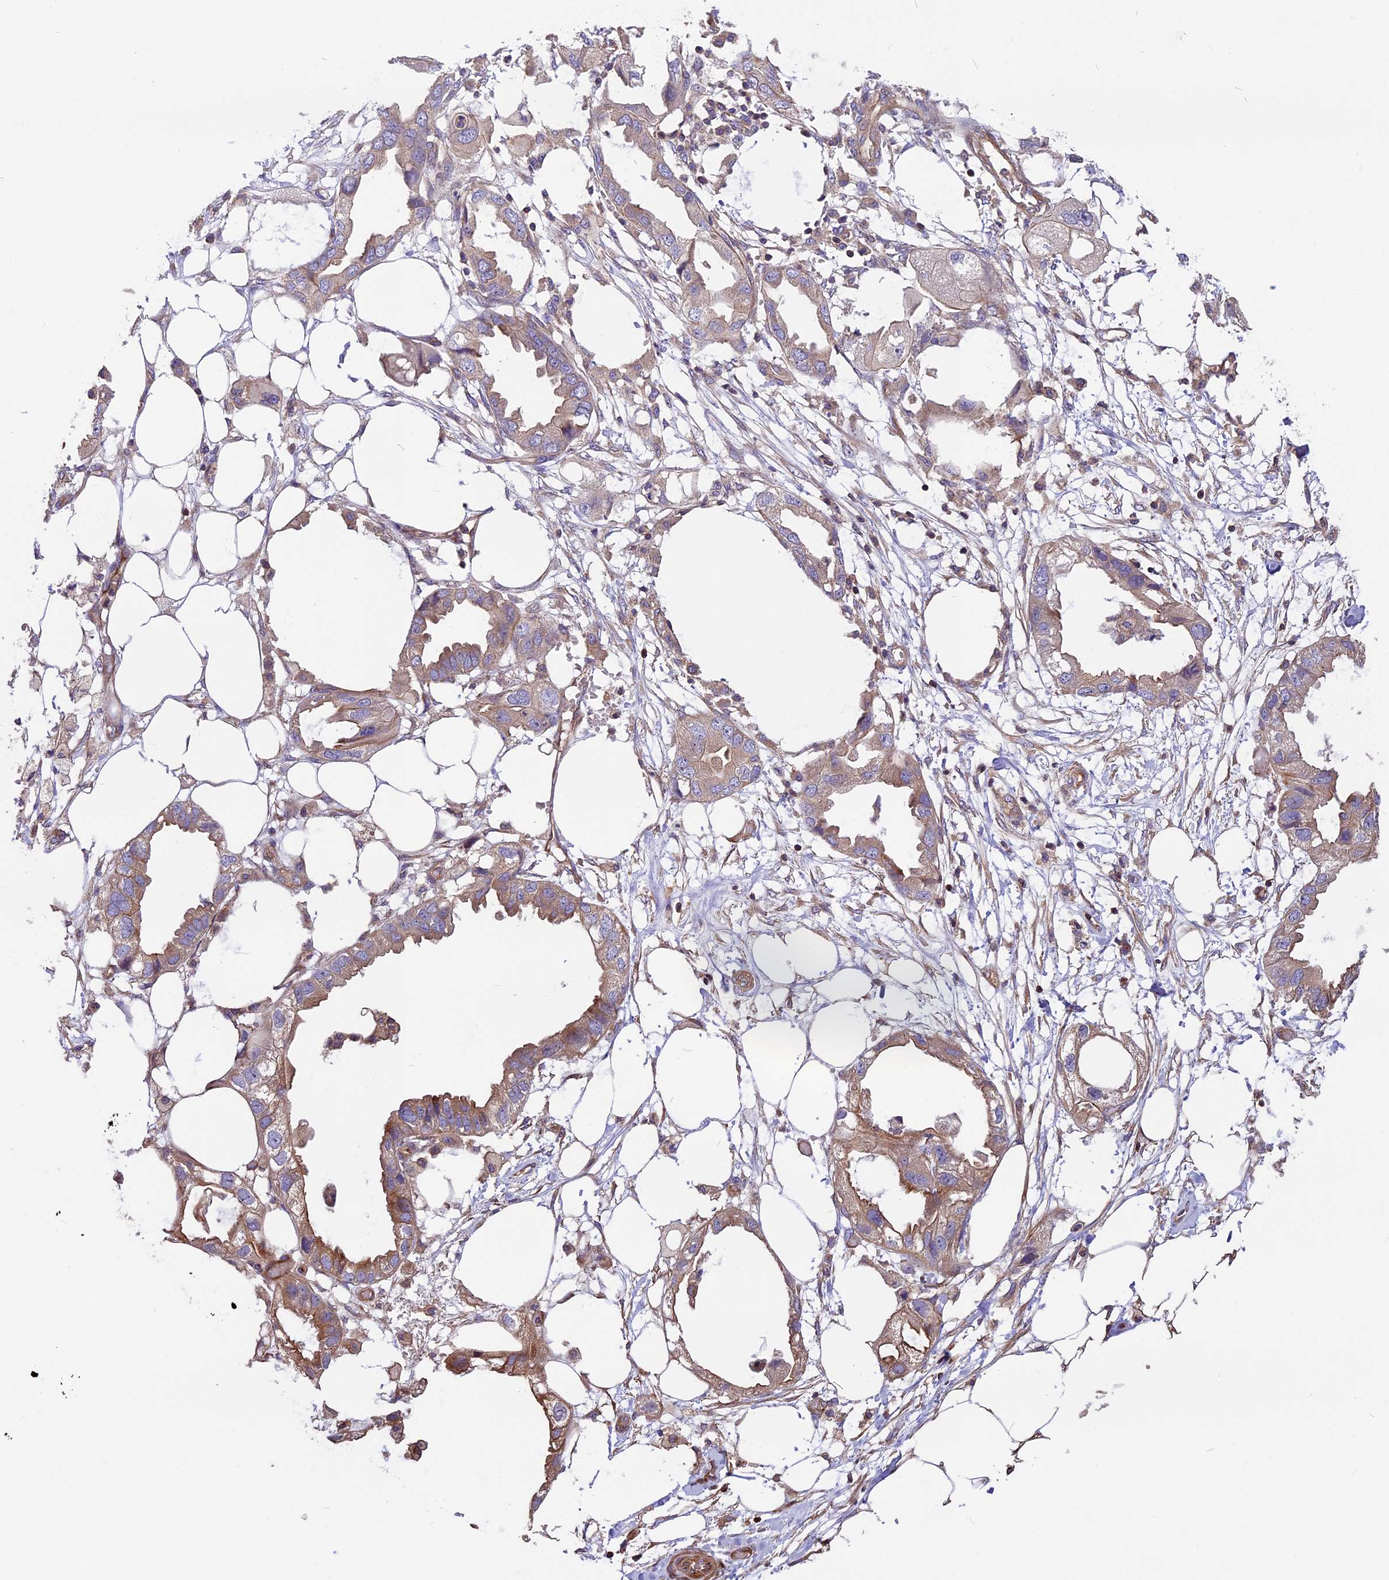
{"staining": {"intensity": "moderate", "quantity": "25%-75%", "location": "cytoplasmic/membranous"}, "tissue": "endometrial cancer", "cell_type": "Tumor cells", "image_type": "cancer", "snomed": [{"axis": "morphology", "description": "Adenocarcinoma, NOS"}, {"axis": "morphology", "description": "Adenocarcinoma, metastatic, NOS"}, {"axis": "topography", "description": "Adipose tissue"}, {"axis": "topography", "description": "Endometrium"}], "caption": "Protein staining of endometrial cancer (adenocarcinoma) tissue demonstrates moderate cytoplasmic/membranous positivity in about 25%-75% of tumor cells. The staining was performed using DAB, with brown indicating positive protein expression. Nuclei are stained blue with hematoxylin.", "gene": "ANO3", "patient": {"sex": "female", "age": 67}}